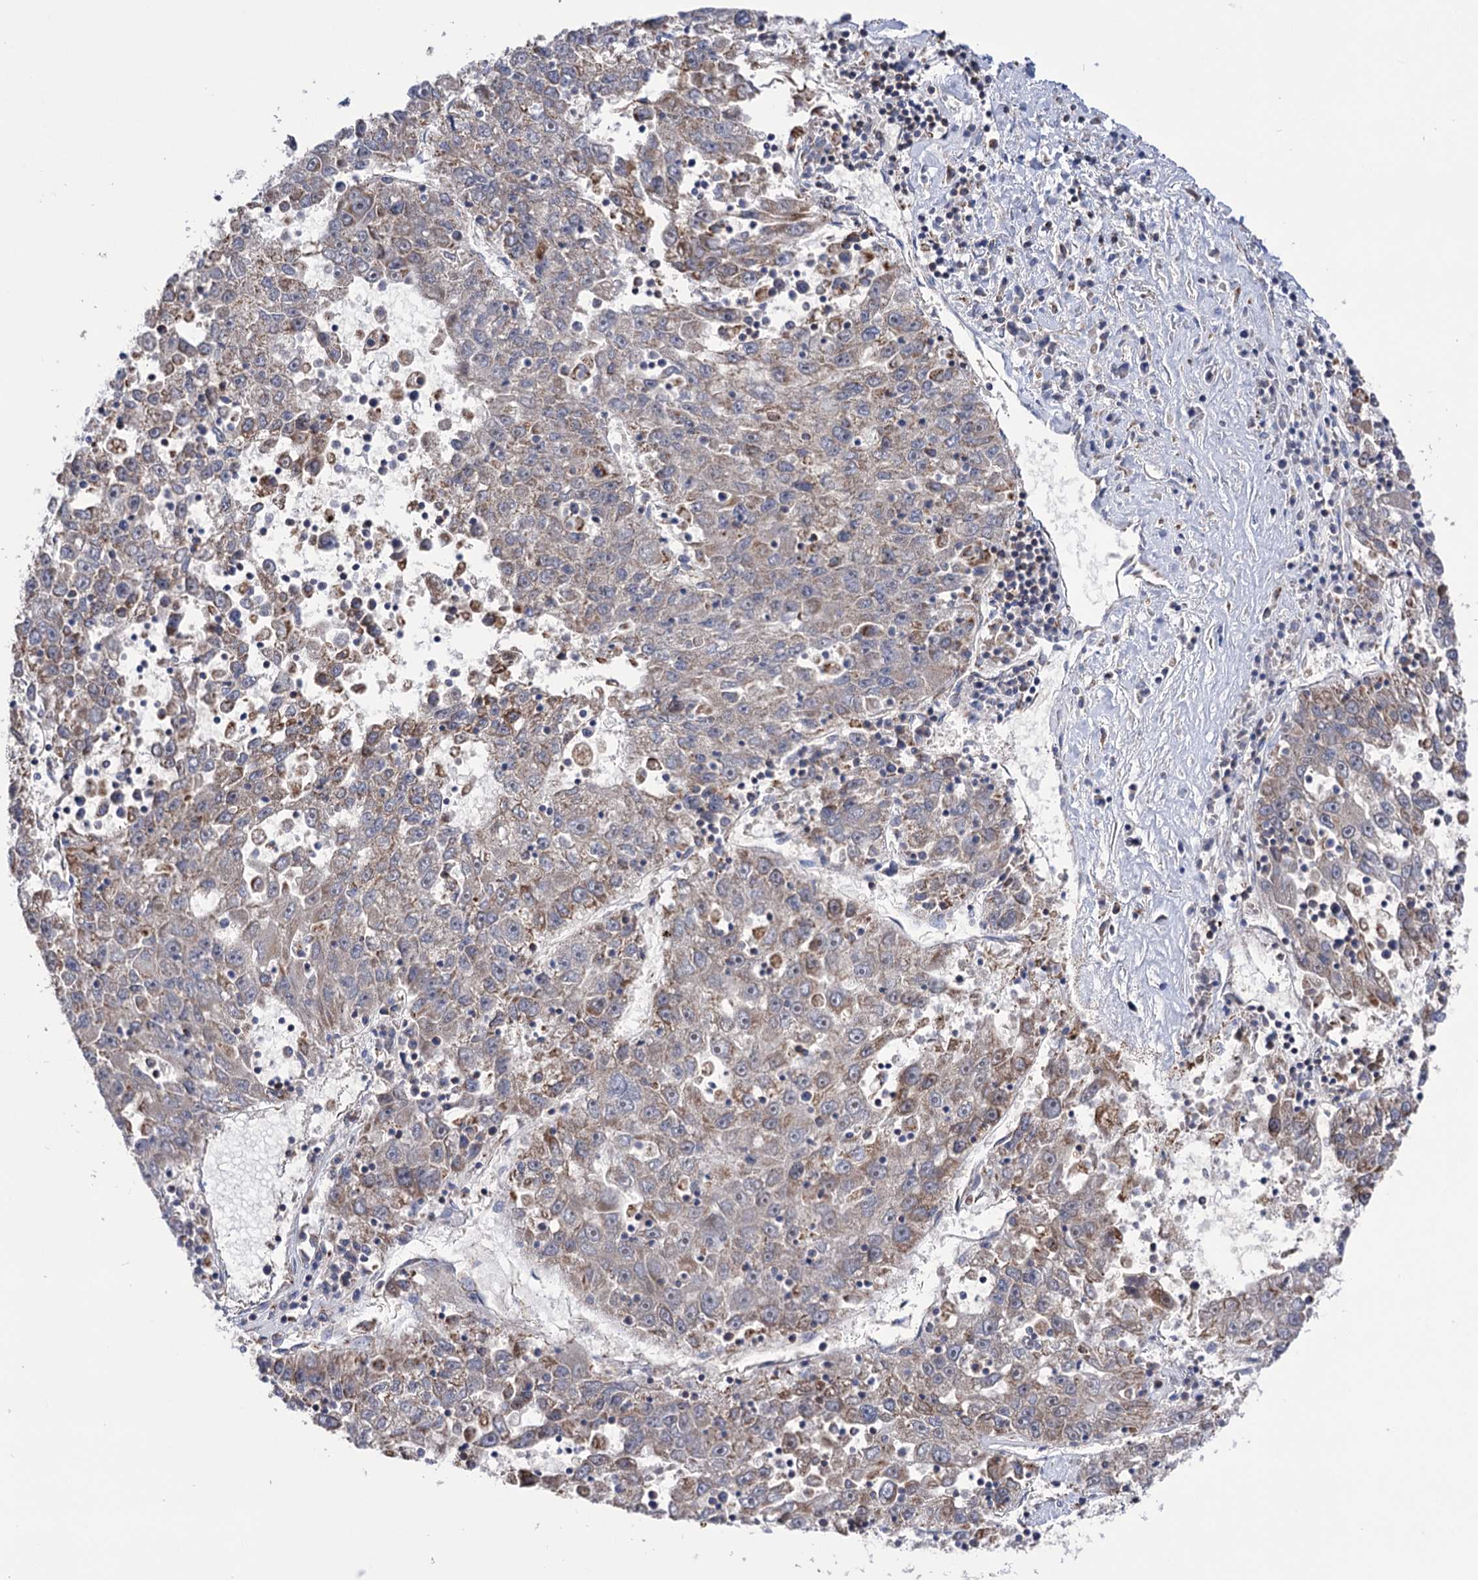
{"staining": {"intensity": "moderate", "quantity": "25%-75%", "location": "cytoplasmic/membranous"}, "tissue": "liver cancer", "cell_type": "Tumor cells", "image_type": "cancer", "snomed": [{"axis": "morphology", "description": "Carcinoma, Hepatocellular, NOS"}, {"axis": "topography", "description": "Liver"}], "caption": "Brown immunohistochemical staining in hepatocellular carcinoma (liver) demonstrates moderate cytoplasmic/membranous staining in about 25%-75% of tumor cells. Immunohistochemistry (ihc) stains the protein in brown and the nuclei are stained blue.", "gene": "ABHD10", "patient": {"sex": "male", "age": 49}}